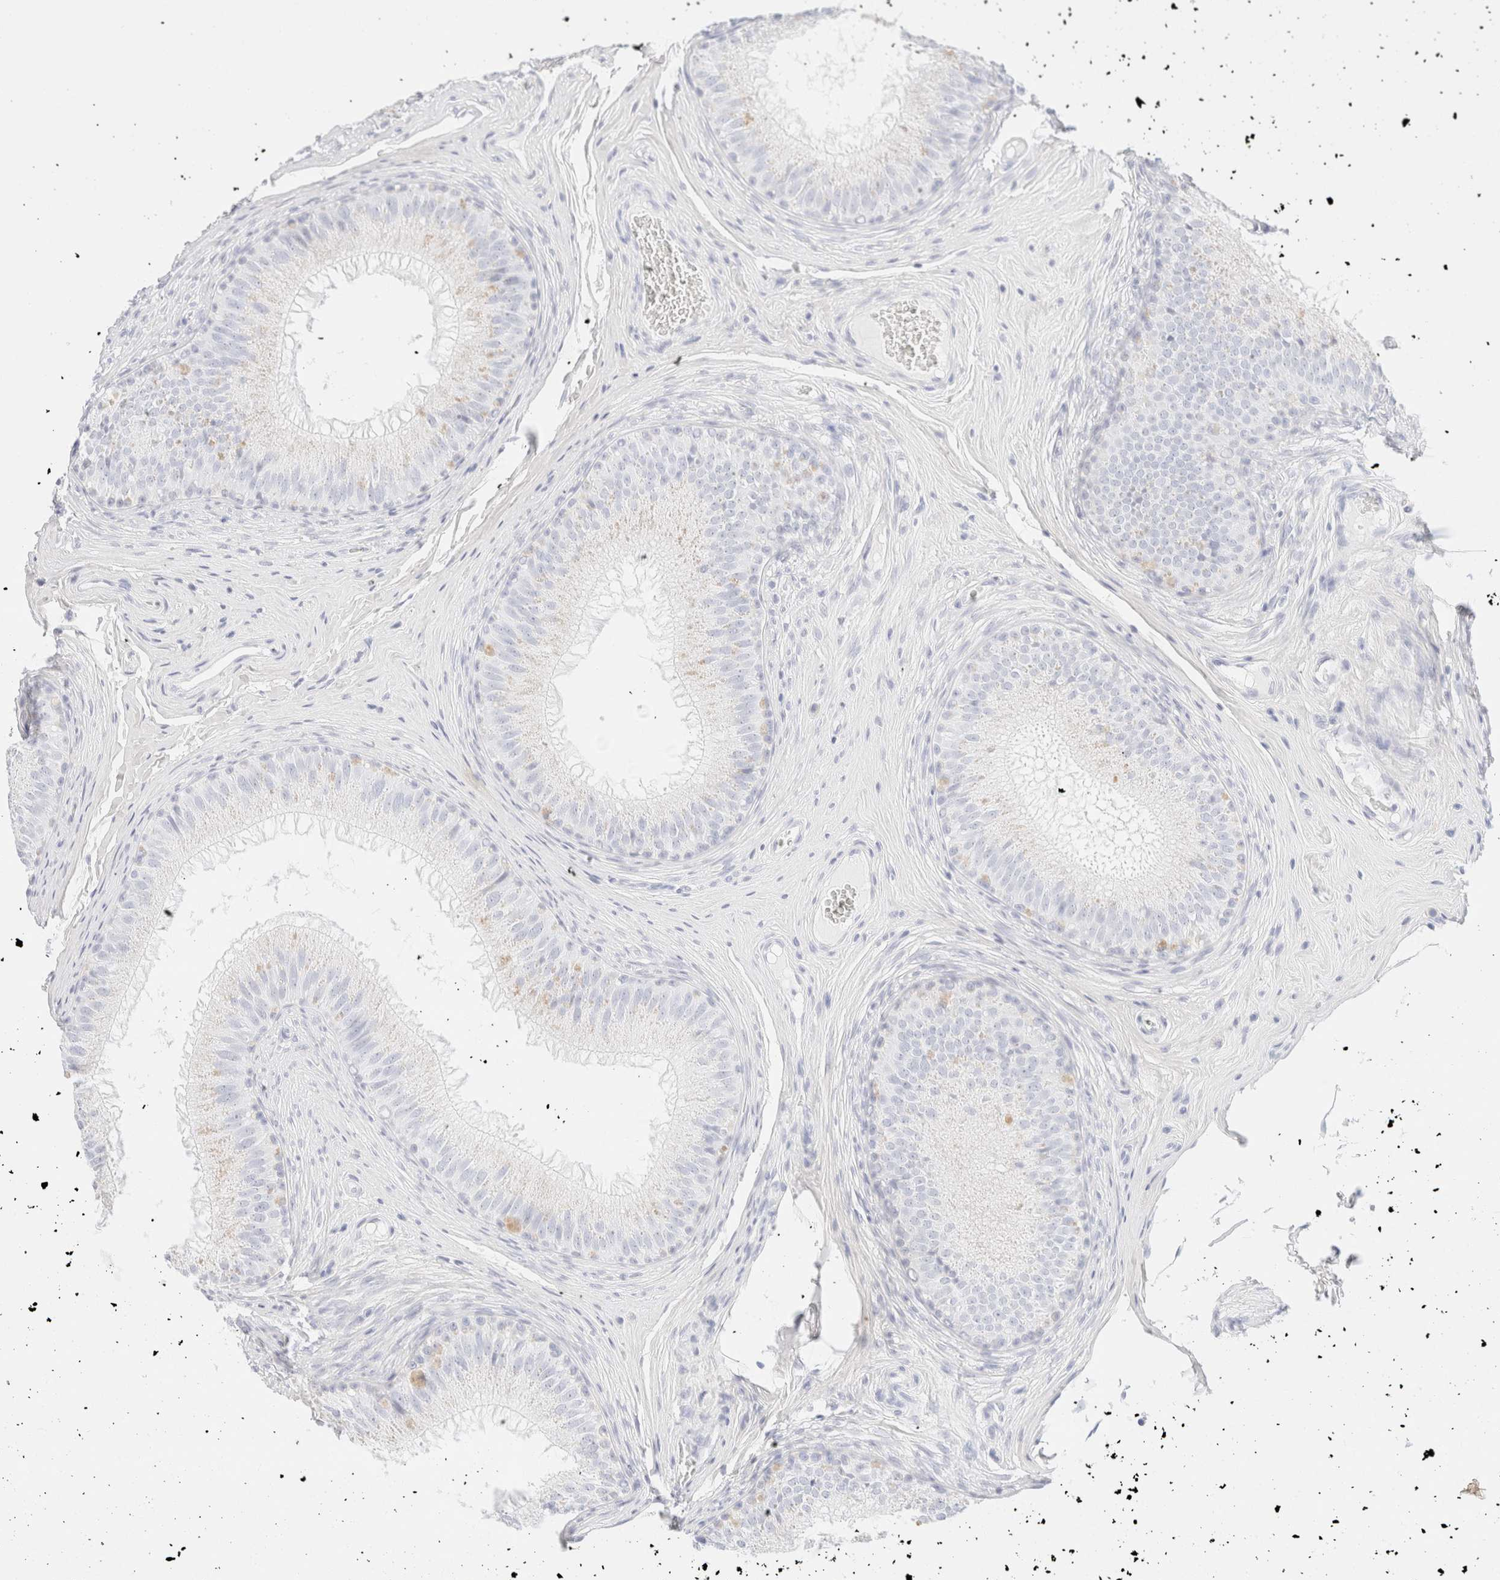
{"staining": {"intensity": "negative", "quantity": "none", "location": "none"}, "tissue": "epididymis", "cell_type": "Glandular cells", "image_type": "normal", "snomed": [{"axis": "morphology", "description": "Normal tissue, NOS"}, {"axis": "topography", "description": "Epididymis"}], "caption": "Immunohistochemistry histopathology image of benign epididymis stained for a protein (brown), which shows no expression in glandular cells.", "gene": "KRT15", "patient": {"sex": "male", "age": 32}}